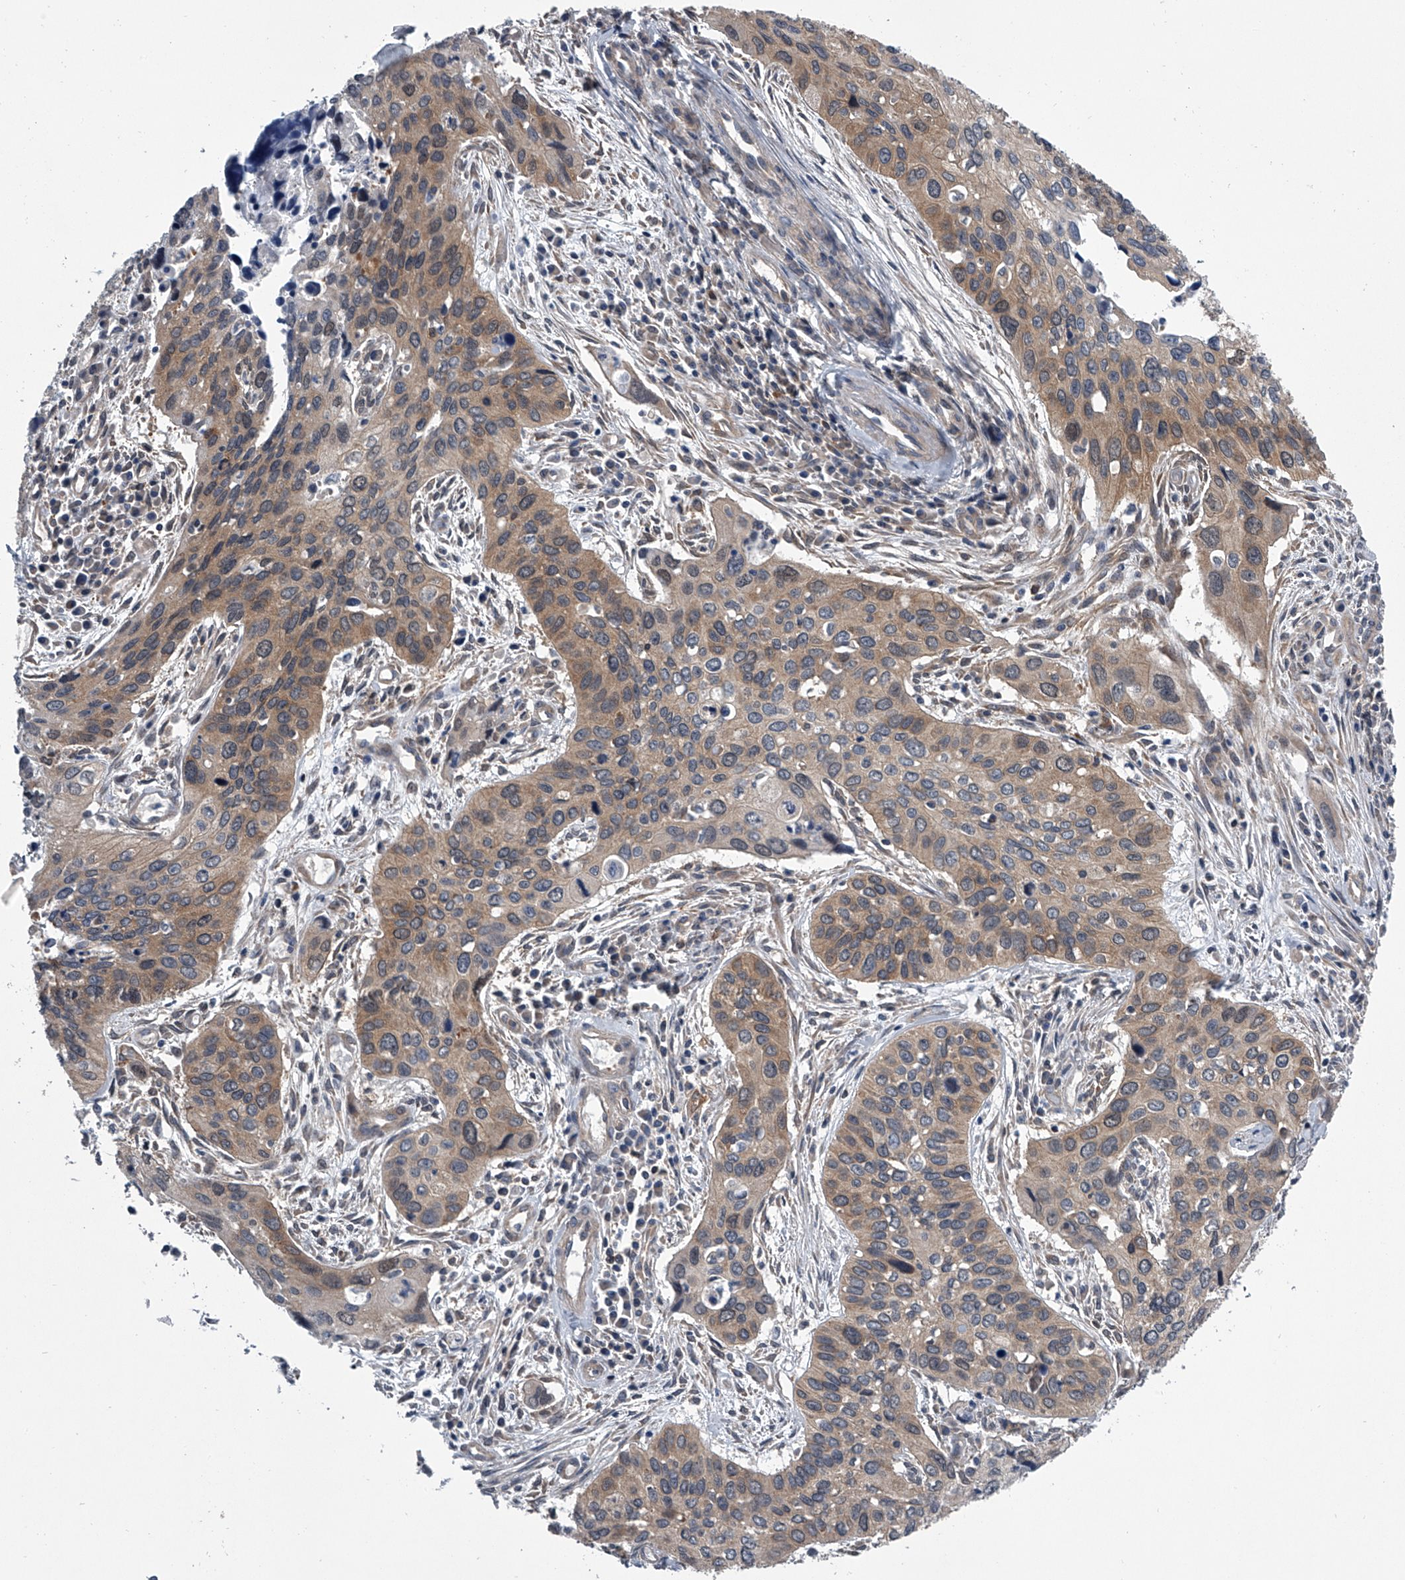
{"staining": {"intensity": "weak", "quantity": "25%-75%", "location": "cytoplasmic/membranous"}, "tissue": "cervical cancer", "cell_type": "Tumor cells", "image_type": "cancer", "snomed": [{"axis": "morphology", "description": "Squamous cell carcinoma, NOS"}, {"axis": "topography", "description": "Cervix"}], "caption": "Tumor cells exhibit low levels of weak cytoplasmic/membranous staining in about 25%-75% of cells in squamous cell carcinoma (cervical). Using DAB (3,3'-diaminobenzidine) (brown) and hematoxylin (blue) stains, captured at high magnification using brightfield microscopy.", "gene": "PPP2R5D", "patient": {"sex": "female", "age": 55}}